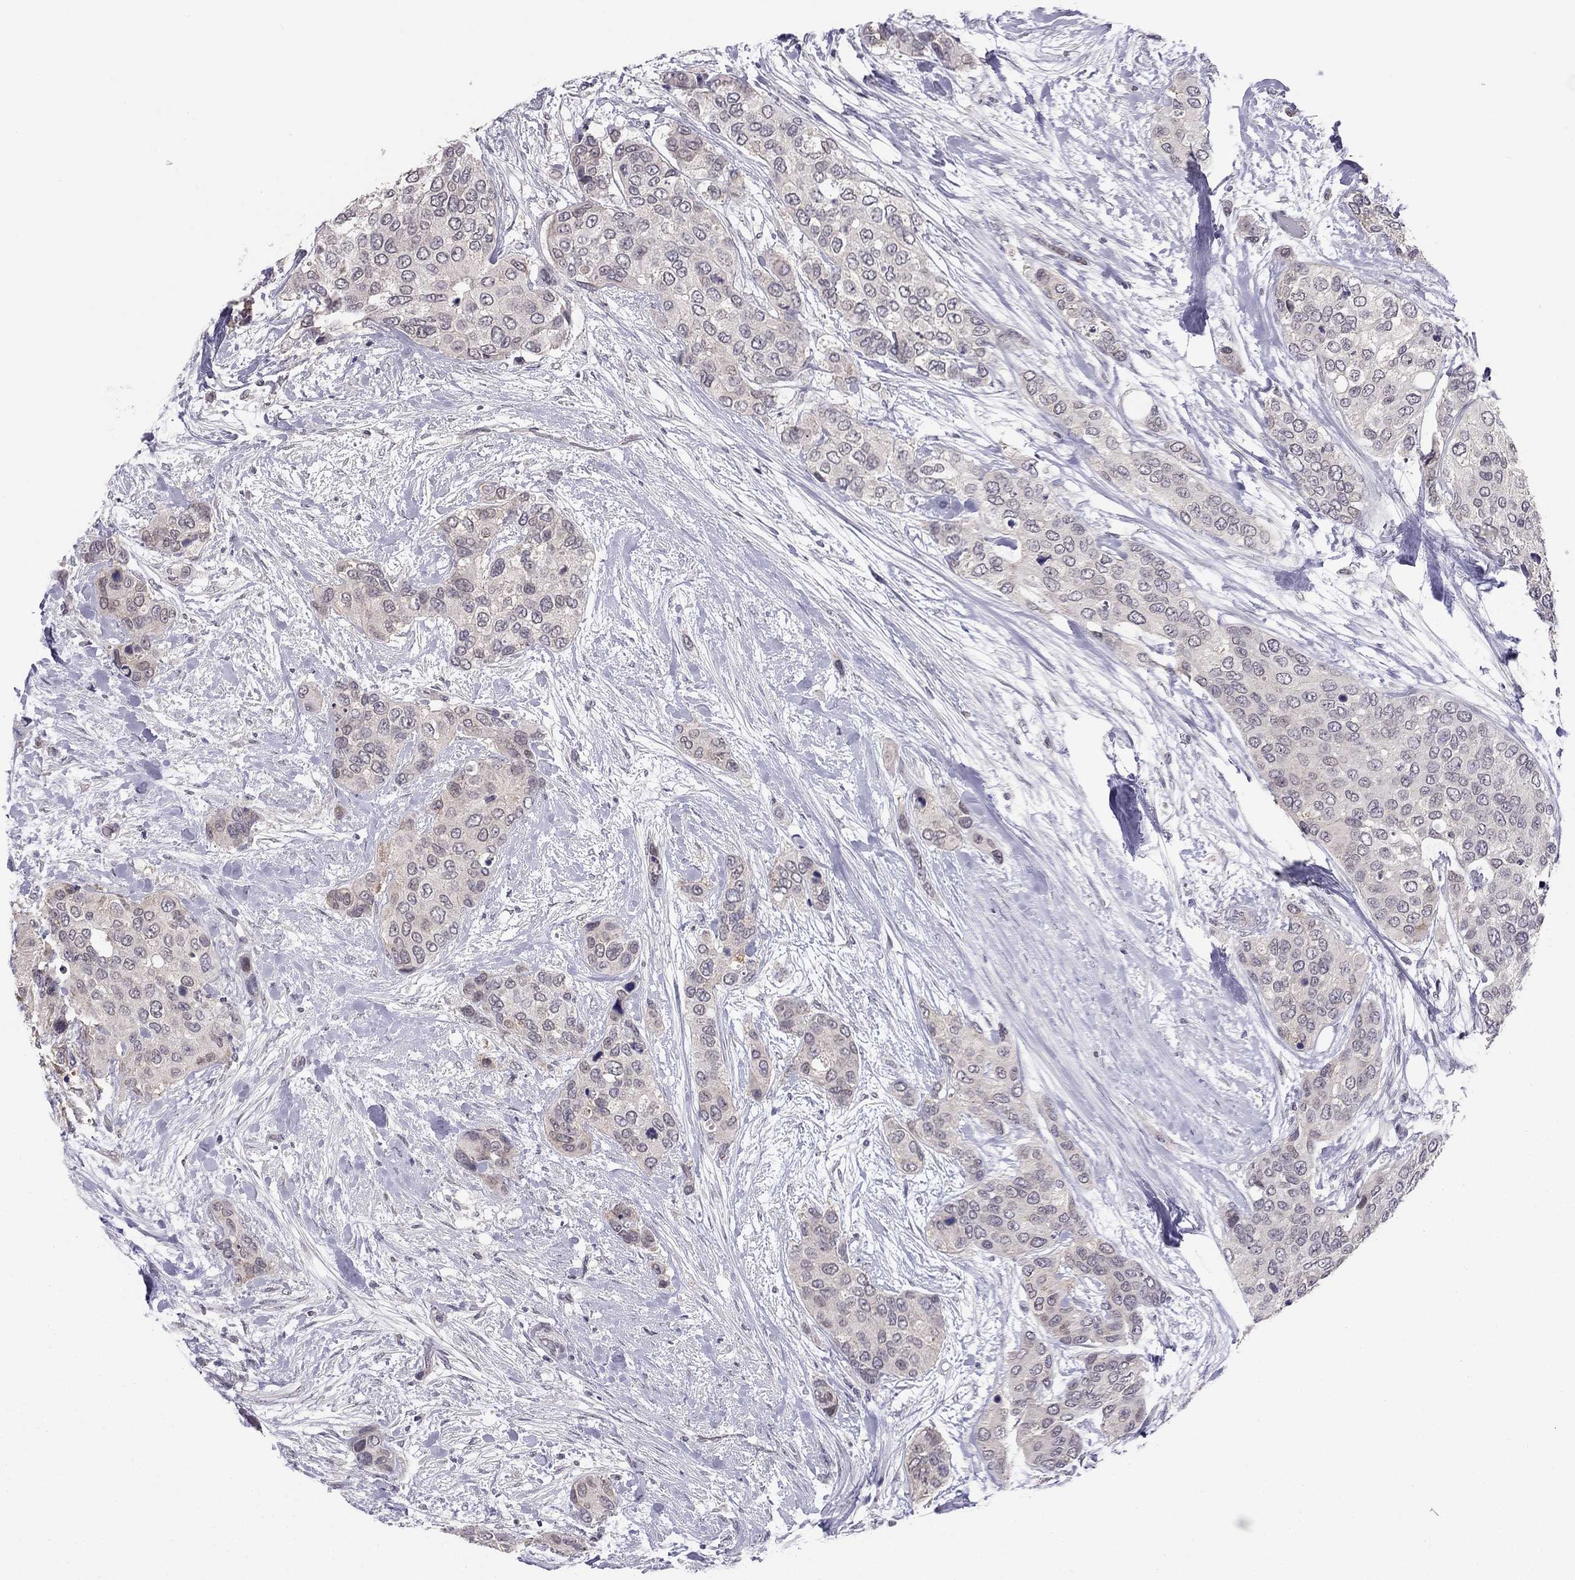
{"staining": {"intensity": "weak", "quantity": "<25%", "location": "cytoplasmic/membranous"}, "tissue": "urothelial cancer", "cell_type": "Tumor cells", "image_type": "cancer", "snomed": [{"axis": "morphology", "description": "Urothelial carcinoma, High grade"}, {"axis": "topography", "description": "Urinary bladder"}], "caption": "Immunohistochemical staining of urothelial cancer displays no significant positivity in tumor cells.", "gene": "HSF2BP", "patient": {"sex": "male", "age": 77}}